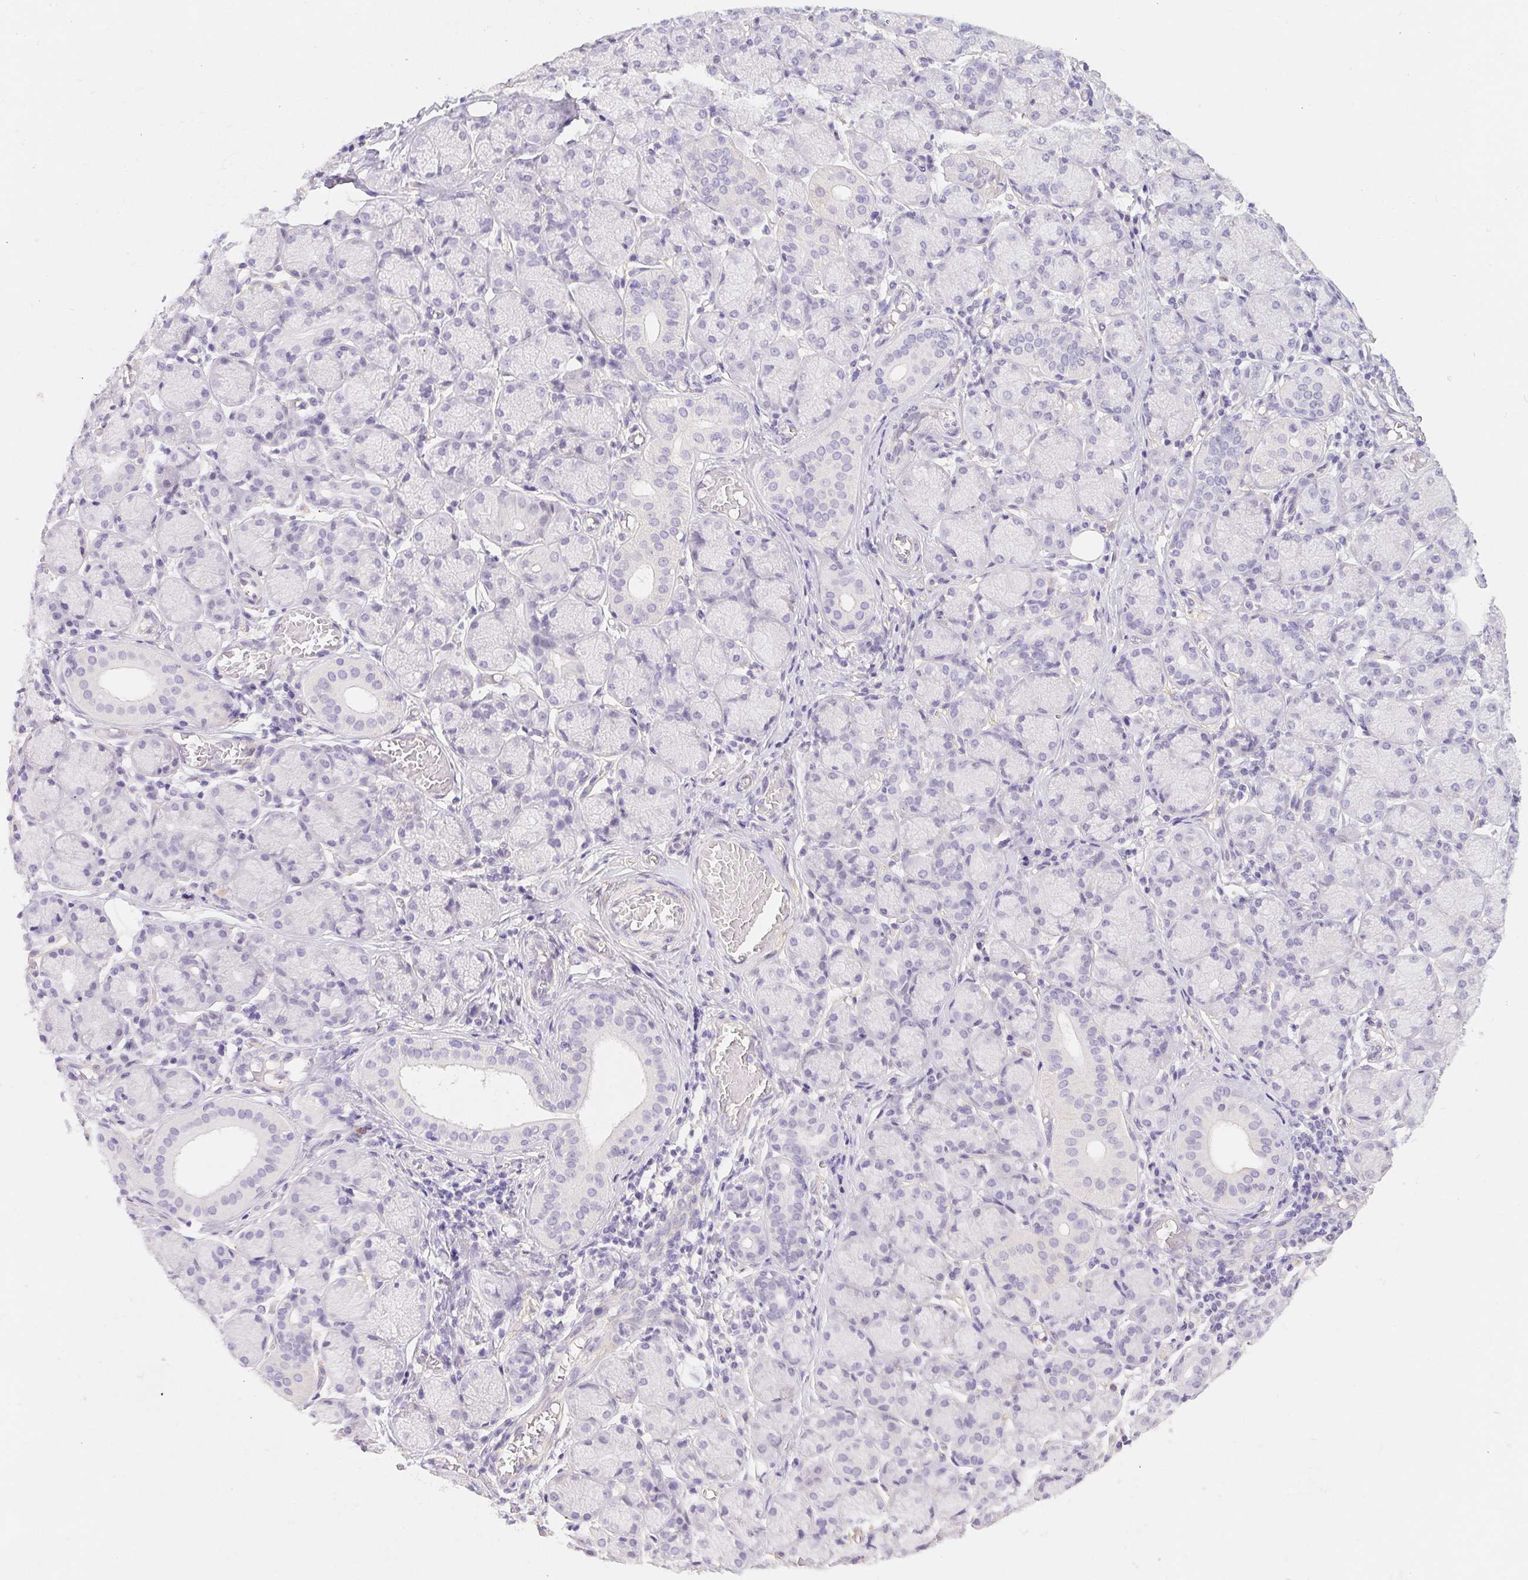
{"staining": {"intensity": "negative", "quantity": "none", "location": "none"}, "tissue": "salivary gland", "cell_type": "Glandular cells", "image_type": "normal", "snomed": [{"axis": "morphology", "description": "Normal tissue, NOS"}, {"axis": "topography", "description": "Salivary gland"}, {"axis": "topography", "description": "Peripheral nerve tissue"}], "caption": "An immunohistochemistry histopathology image of normal salivary gland is shown. There is no staining in glandular cells of salivary gland. (Brightfield microscopy of DAB (3,3'-diaminobenzidine) immunohistochemistry (IHC) at high magnification).", "gene": "CTNND2", "patient": {"sex": "female", "age": 24}}